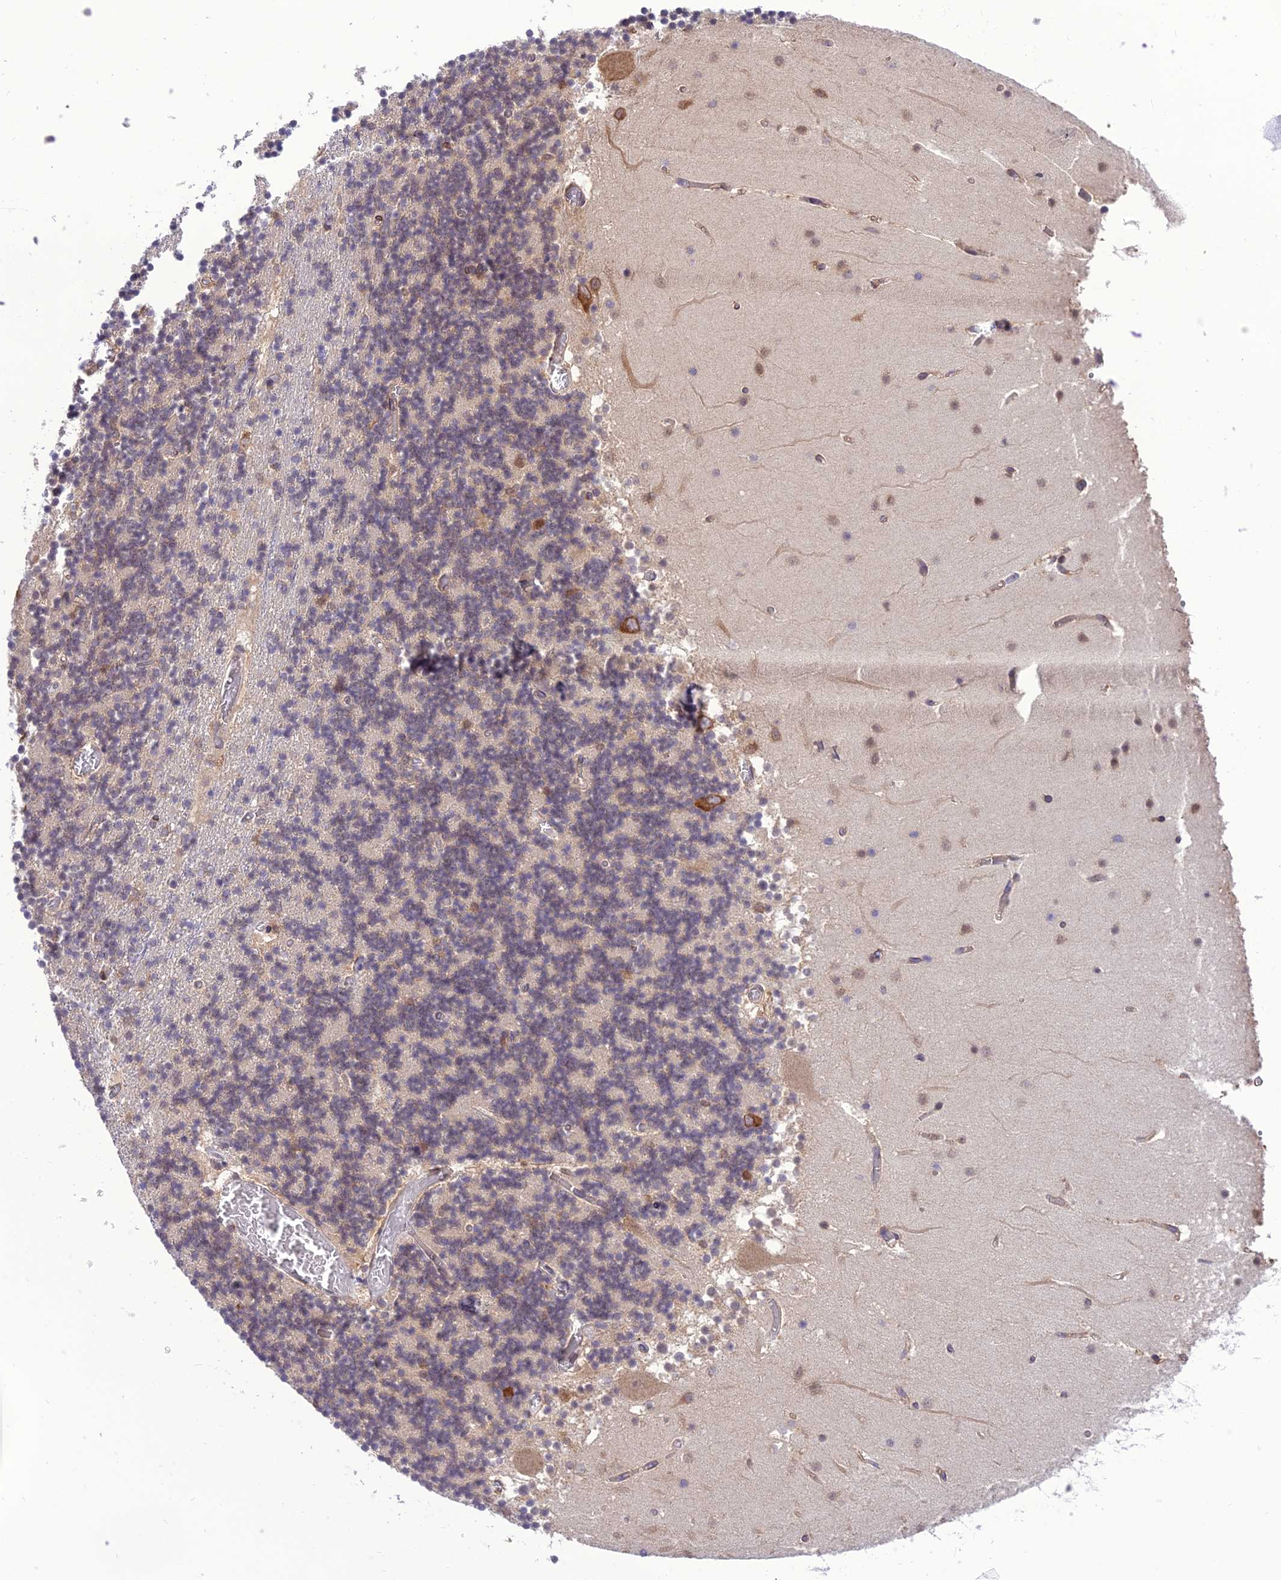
{"staining": {"intensity": "weak", "quantity": "25%-75%", "location": "cytoplasmic/membranous"}, "tissue": "cerebellum", "cell_type": "Cells in granular layer", "image_type": "normal", "snomed": [{"axis": "morphology", "description": "Normal tissue, NOS"}, {"axis": "topography", "description": "Cerebellum"}], "caption": "About 25%-75% of cells in granular layer in normal cerebellum exhibit weak cytoplasmic/membranous protein positivity as visualized by brown immunohistochemical staining.", "gene": "DHCR7", "patient": {"sex": "female", "age": 28}}